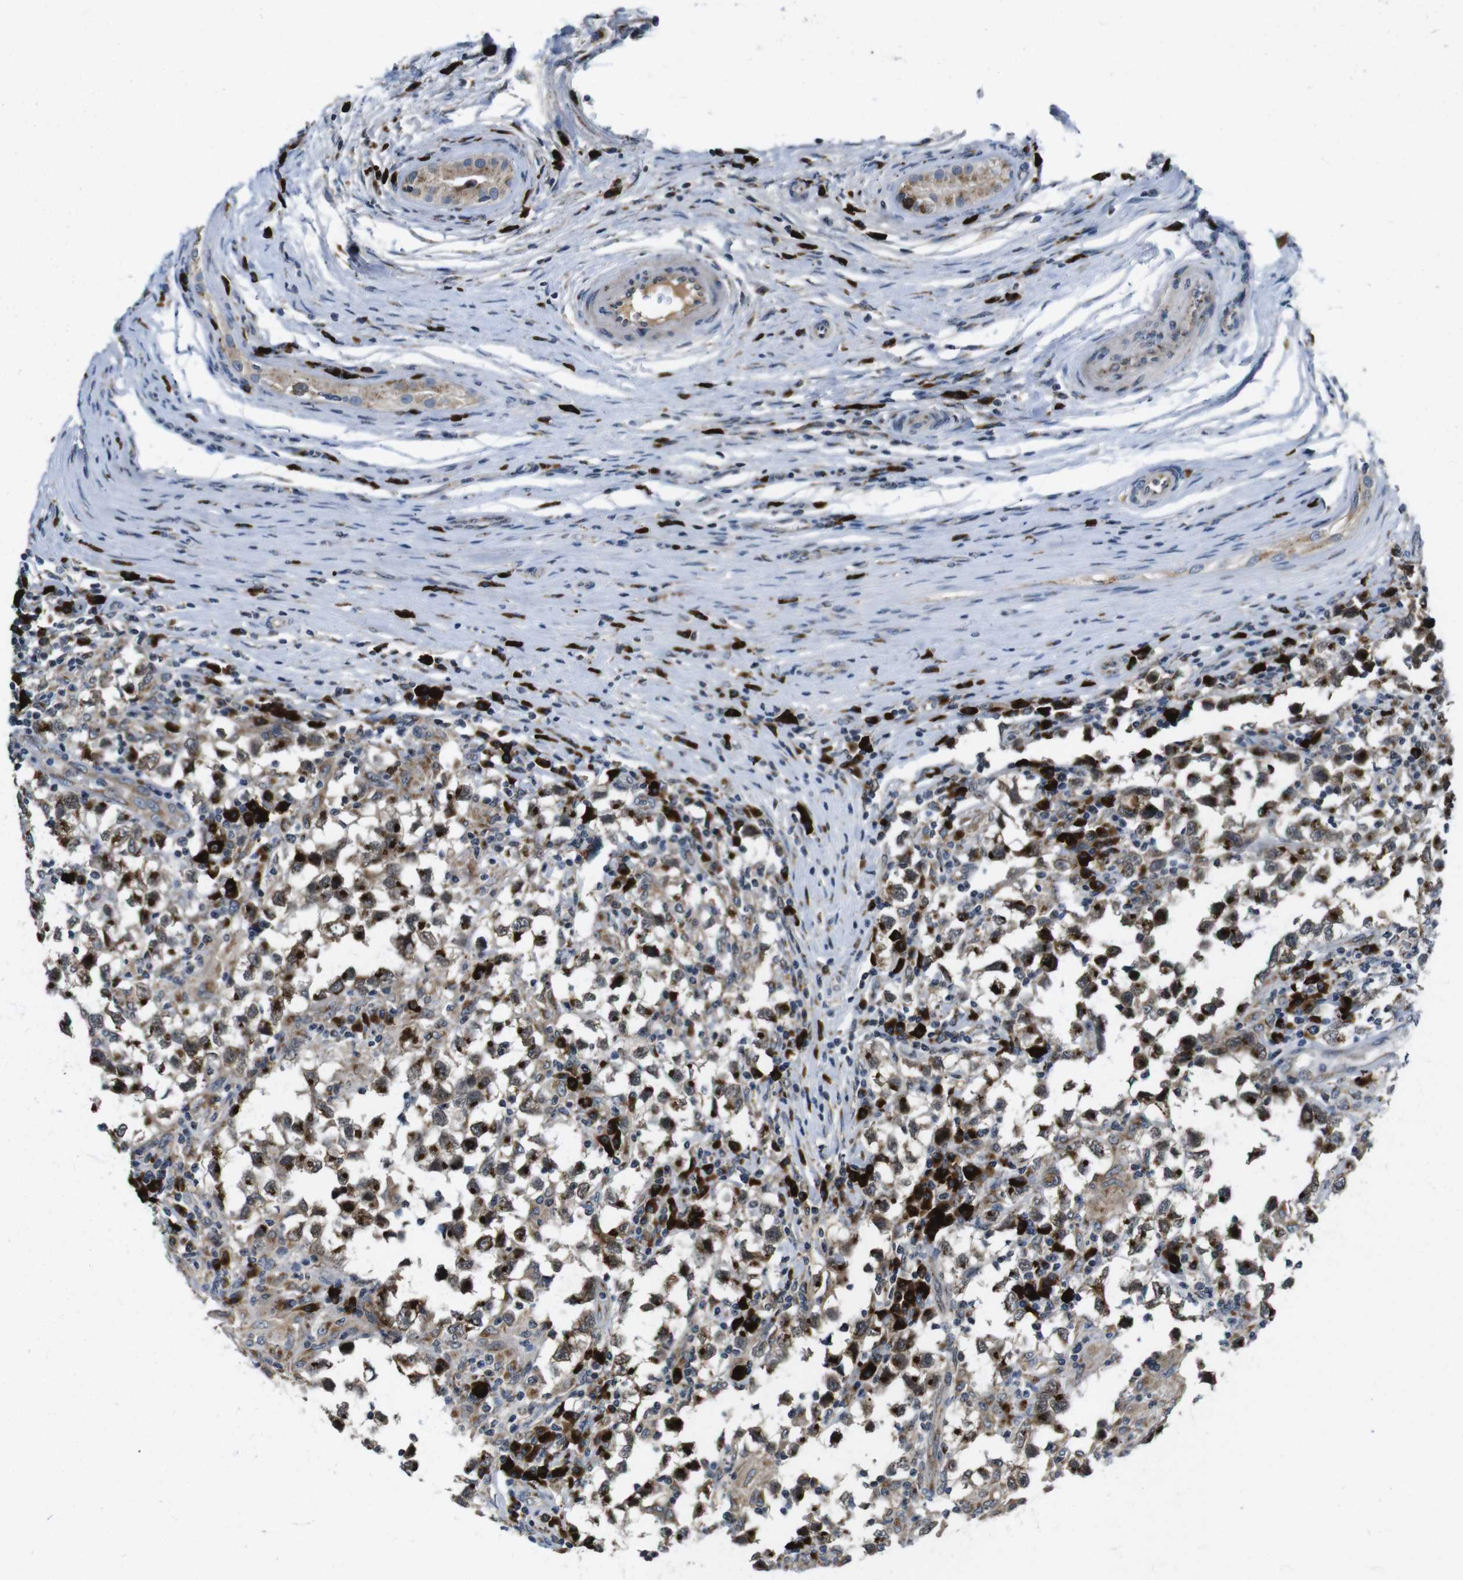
{"staining": {"intensity": "moderate", "quantity": ">75%", "location": "cytoplasmic/membranous"}, "tissue": "testis cancer", "cell_type": "Tumor cells", "image_type": "cancer", "snomed": [{"axis": "morphology", "description": "Carcinoma, Embryonal, NOS"}, {"axis": "topography", "description": "Testis"}], "caption": "Human testis cancer stained with a protein marker demonstrates moderate staining in tumor cells.", "gene": "ZFPL1", "patient": {"sex": "male", "age": 21}}